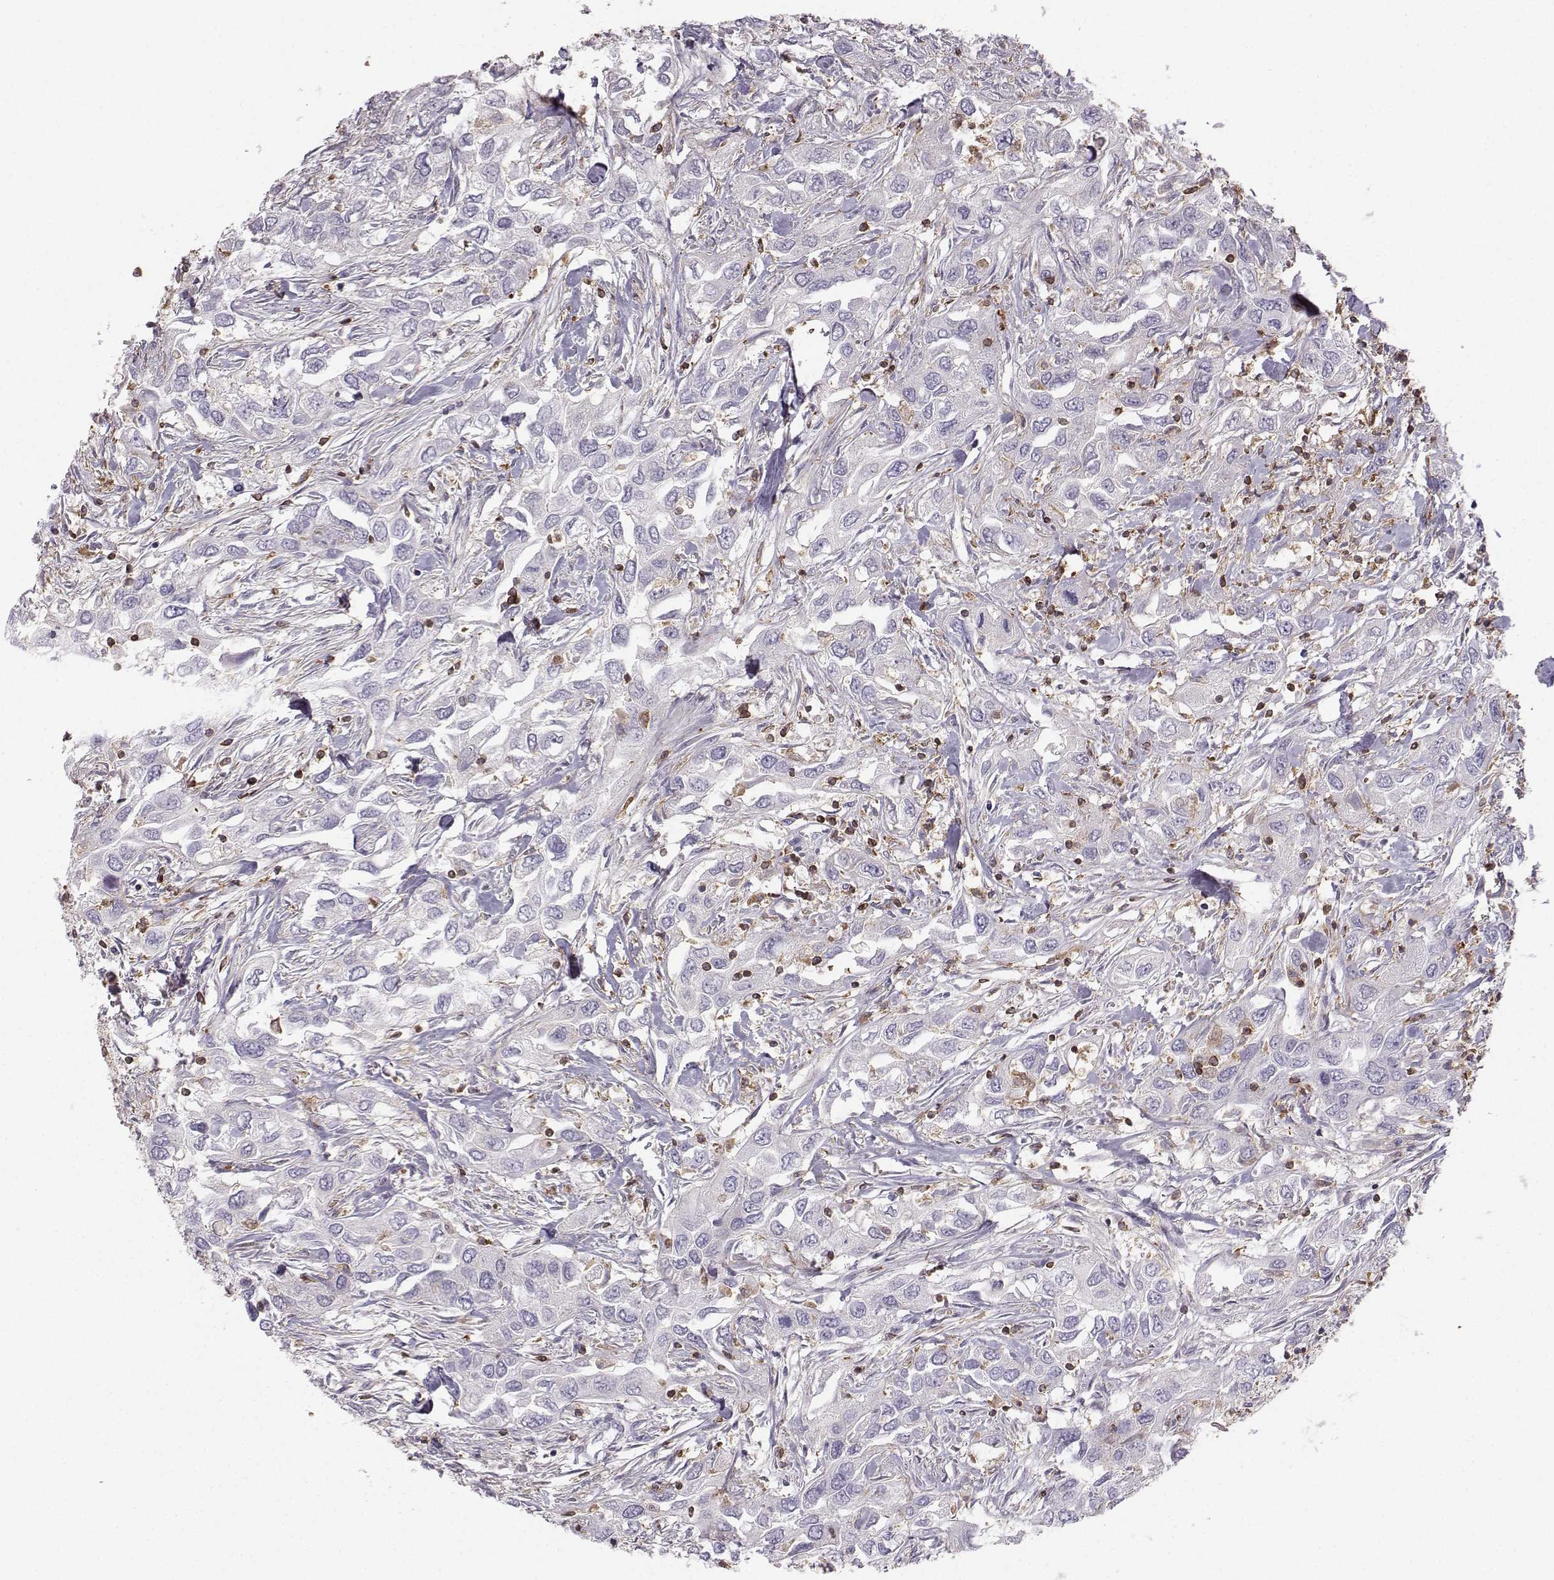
{"staining": {"intensity": "negative", "quantity": "none", "location": "none"}, "tissue": "urothelial cancer", "cell_type": "Tumor cells", "image_type": "cancer", "snomed": [{"axis": "morphology", "description": "Urothelial carcinoma, High grade"}, {"axis": "topography", "description": "Urinary bladder"}], "caption": "IHC photomicrograph of human high-grade urothelial carcinoma stained for a protein (brown), which reveals no staining in tumor cells.", "gene": "ZBTB32", "patient": {"sex": "male", "age": 76}}